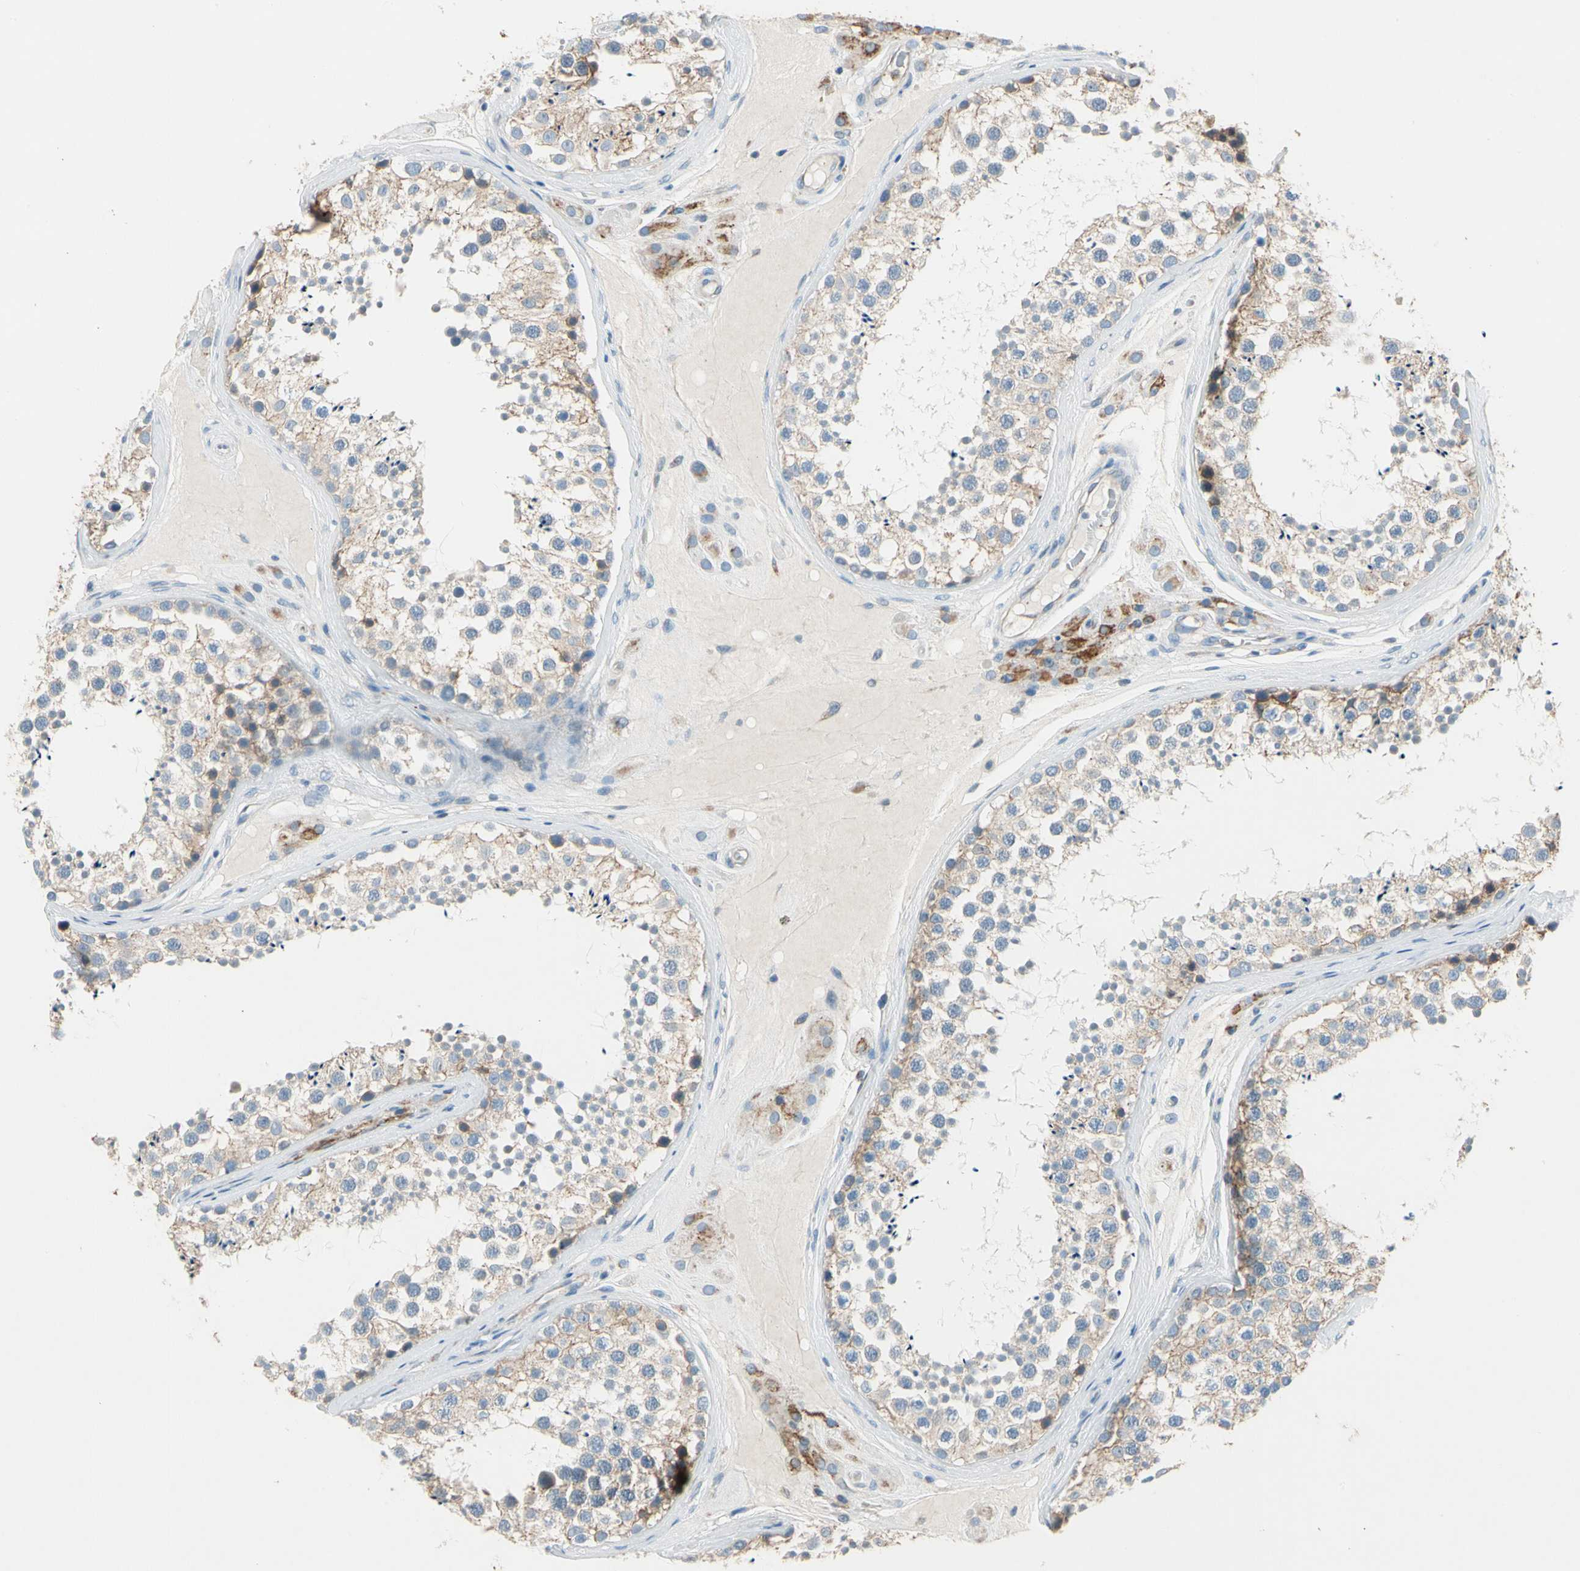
{"staining": {"intensity": "strong", "quantity": ">75%", "location": "cytoplasmic/membranous"}, "tissue": "testis", "cell_type": "Cells in seminiferous ducts", "image_type": "normal", "snomed": [{"axis": "morphology", "description": "Normal tissue, NOS"}, {"axis": "topography", "description": "Testis"}], "caption": "Protein analysis of benign testis reveals strong cytoplasmic/membranous expression in approximately >75% of cells in seminiferous ducts.", "gene": "LY6G6F", "patient": {"sex": "male", "age": 46}}